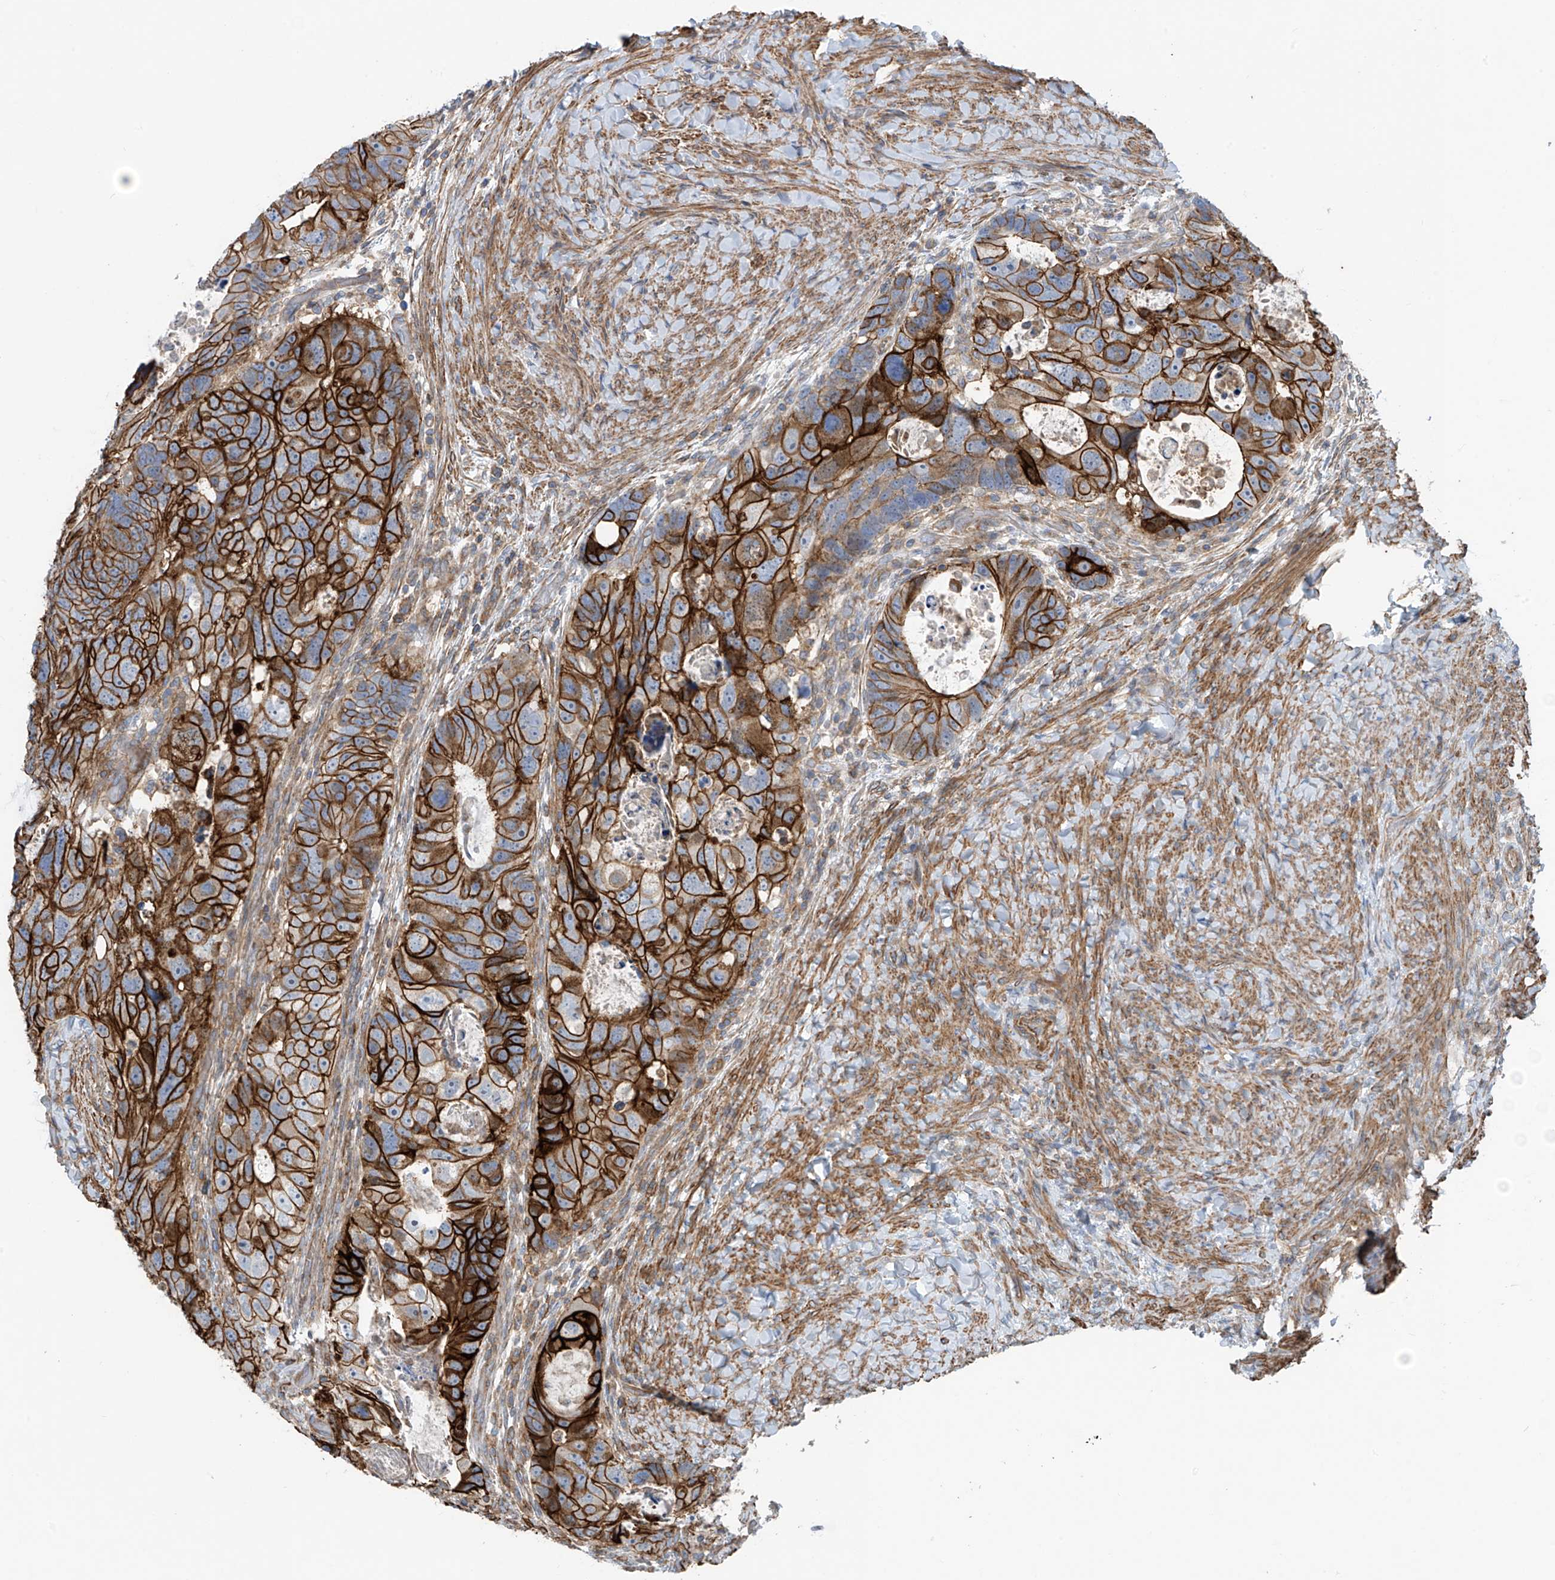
{"staining": {"intensity": "strong", "quantity": ">75%", "location": "cytoplasmic/membranous"}, "tissue": "colorectal cancer", "cell_type": "Tumor cells", "image_type": "cancer", "snomed": [{"axis": "morphology", "description": "Adenocarcinoma, NOS"}, {"axis": "topography", "description": "Rectum"}], "caption": "There is high levels of strong cytoplasmic/membranous positivity in tumor cells of colorectal adenocarcinoma, as demonstrated by immunohistochemical staining (brown color).", "gene": "SLC1A5", "patient": {"sex": "male", "age": 59}}